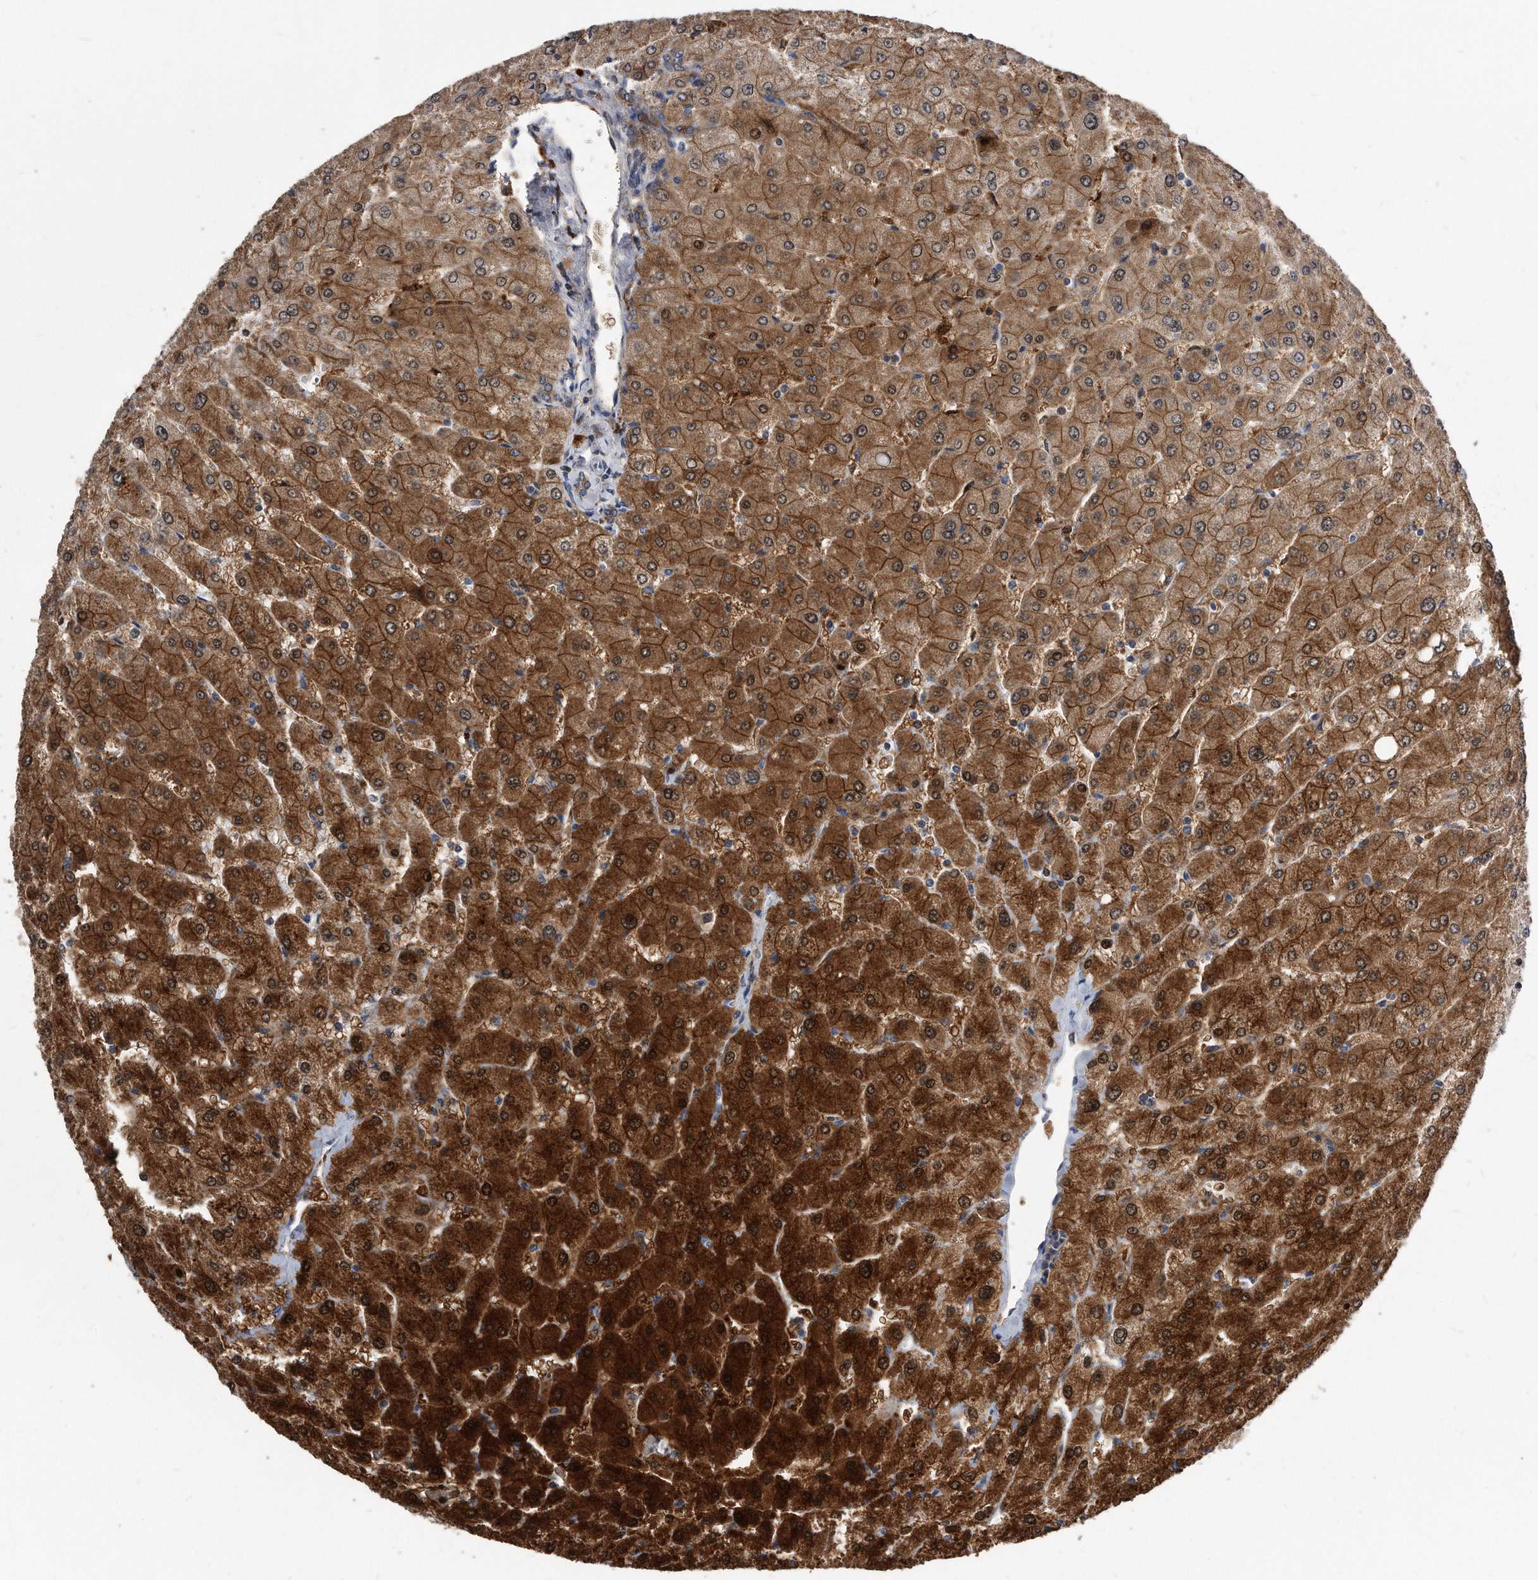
{"staining": {"intensity": "weak", "quantity": "25%-75%", "location": "cytoplasmic/membranous"}, "tissue": "liver", "cell_type": "Cholangiocytes", "image_type": "normal", "snomed": [{"axis": "morphology", "description": "Normal tissue, NOS"}, {"axis": "topography", "description": "Liver"}], "caption": "High-magnification brightfield microscopy of benign liver stained with DAB (brown) and counterstained with hematoxylin (blue). cholangiocytes exhibit weak cytoplasmic/membranous expression is identified in approximately25%-75% of cells.", "gene": "IL20RA", "patient": {"sex": "male", "age": 55}}